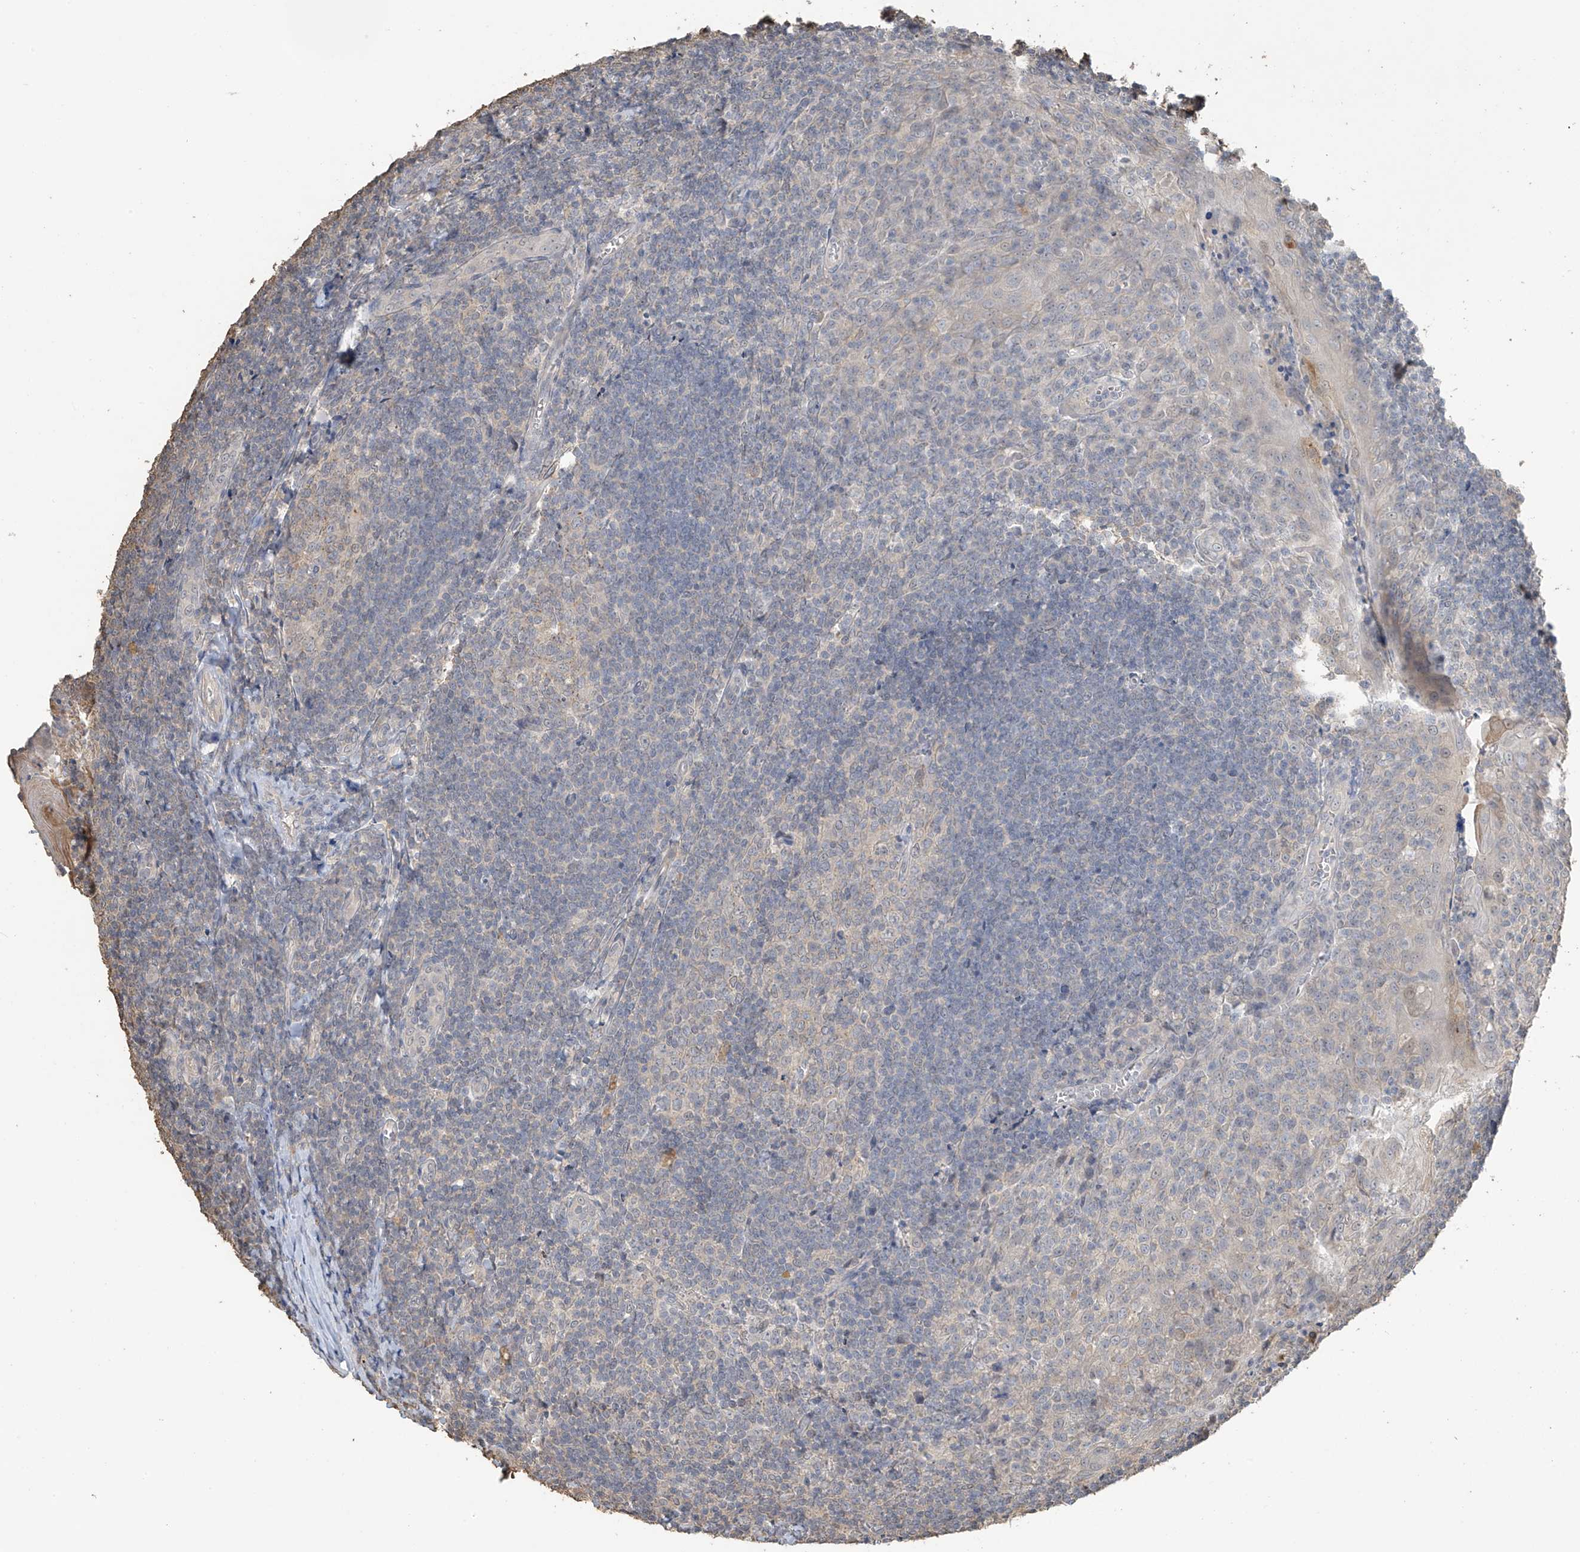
{"staining": {"intensity": "negative", "quantity": "none", "location": "none"}, "tissue": "tonsil", "cell_type": "Germinal center cells", "image_type": "normal", "snomed": [{"axis": "morphology", "description": "Normal tissue, NOS"}, {"axis": "topography", "description": "Tonsil"}], "caption": "Immunohistochemistry (IHC) photomicrograph of benign tonsil stained for a protein (brown), which shows no expression in germinal center cells.", "gene": "SLFN14", "patient": {"sex": "male", "age": 27}}